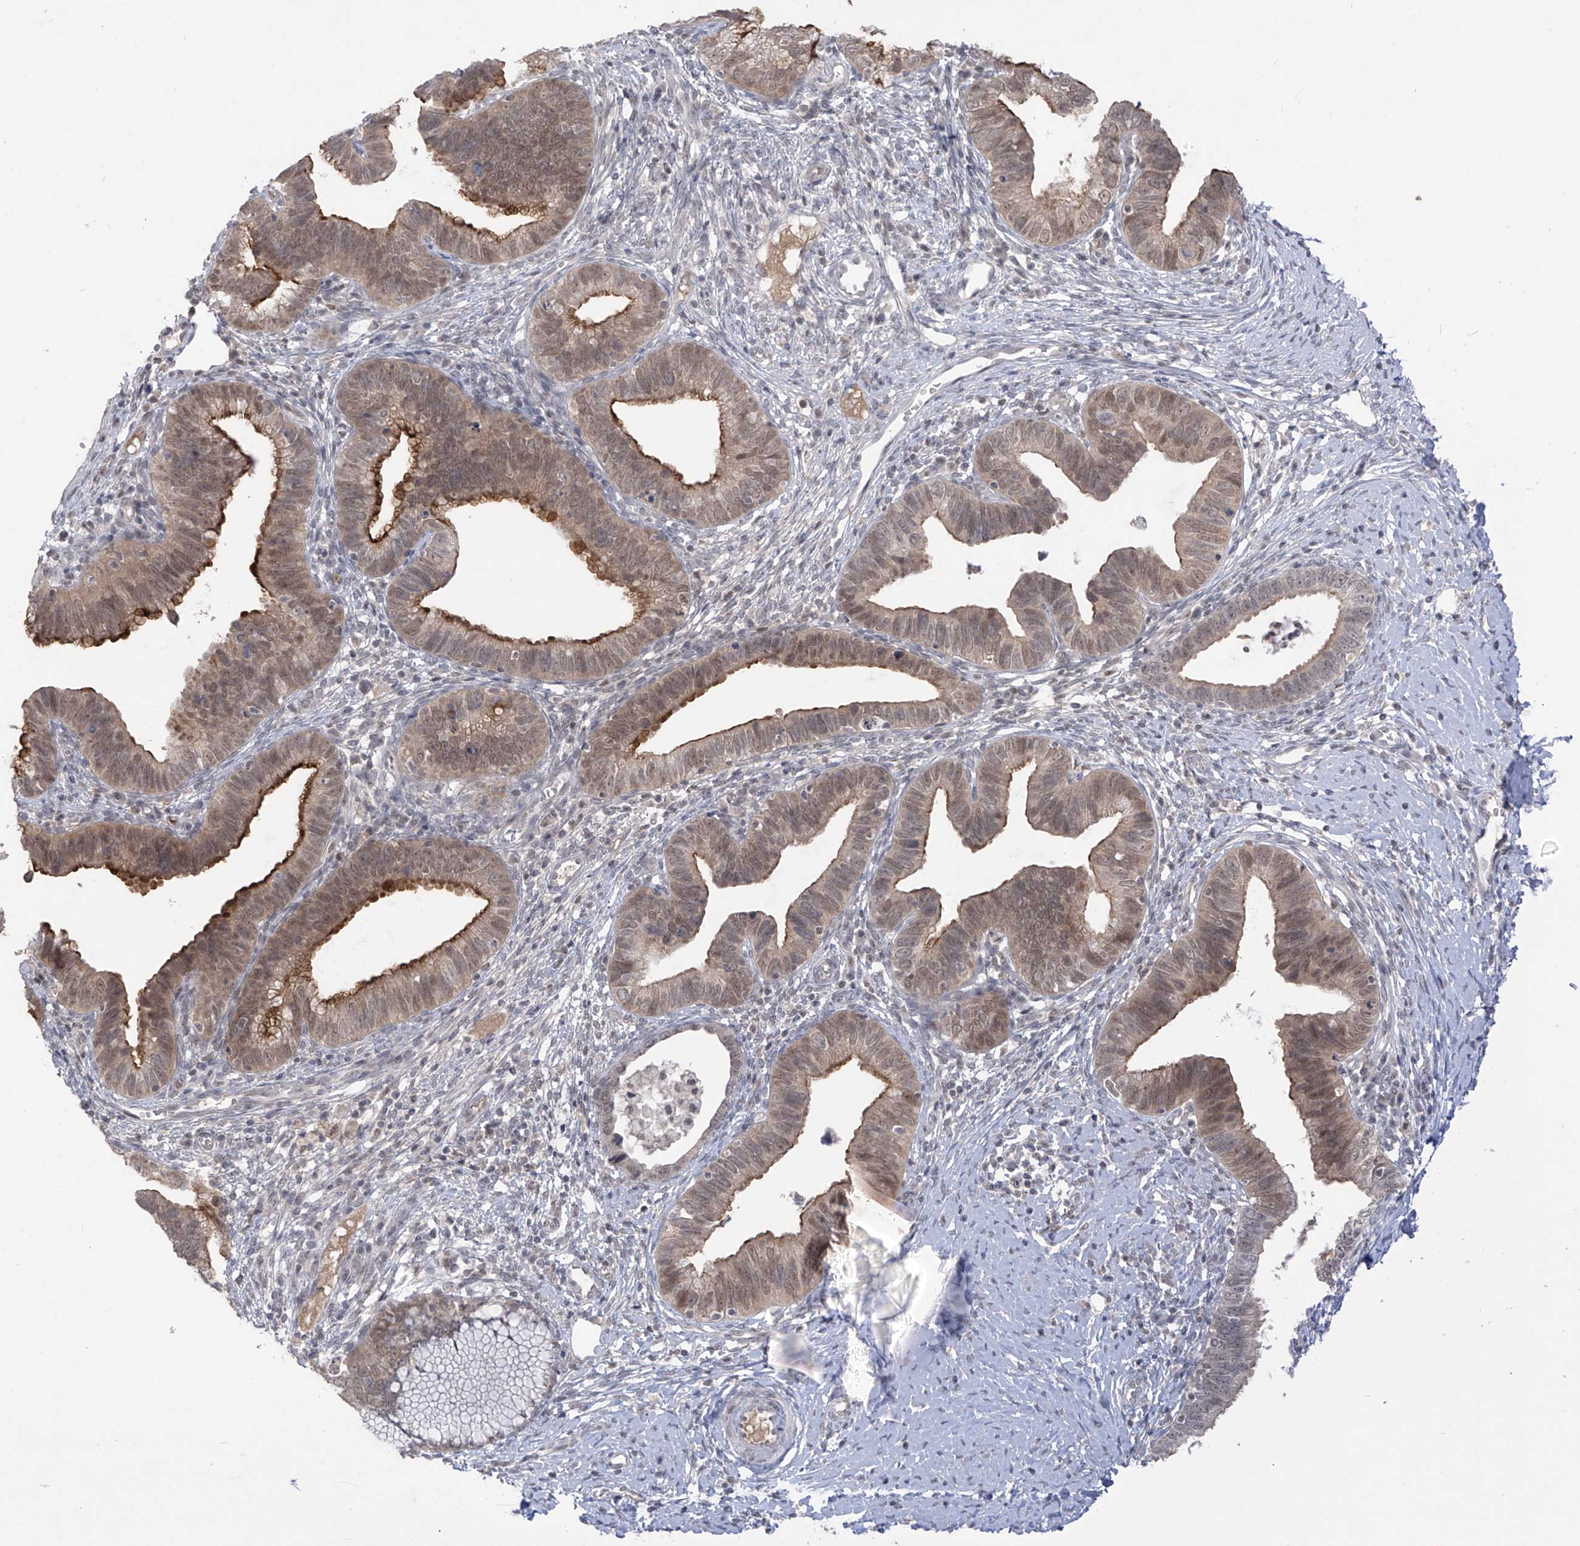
{"staining": {"intensity": "moderate", "quantity": ">75%", "location": "cytoplasmic/membranous,nuclear"}, "tissue": "cervical cancer", "cell_type": "Tumor cells", "image_type": "cancer", "snomed": [{"axis": "morphology", "description": "Adenocarcinoma, NOS"}, {"axis": "topography", "description": "Cervix"}], "caption": "Adenocarcinoma (cervical) stained with immunohistochemistry (IHC) demonstrates moderate cytoplasmic/membranous and nuclear staining in approximately >75% of tumor cells.", "gene": "OGT", "patient": {"sex": "female", "age": 36}}